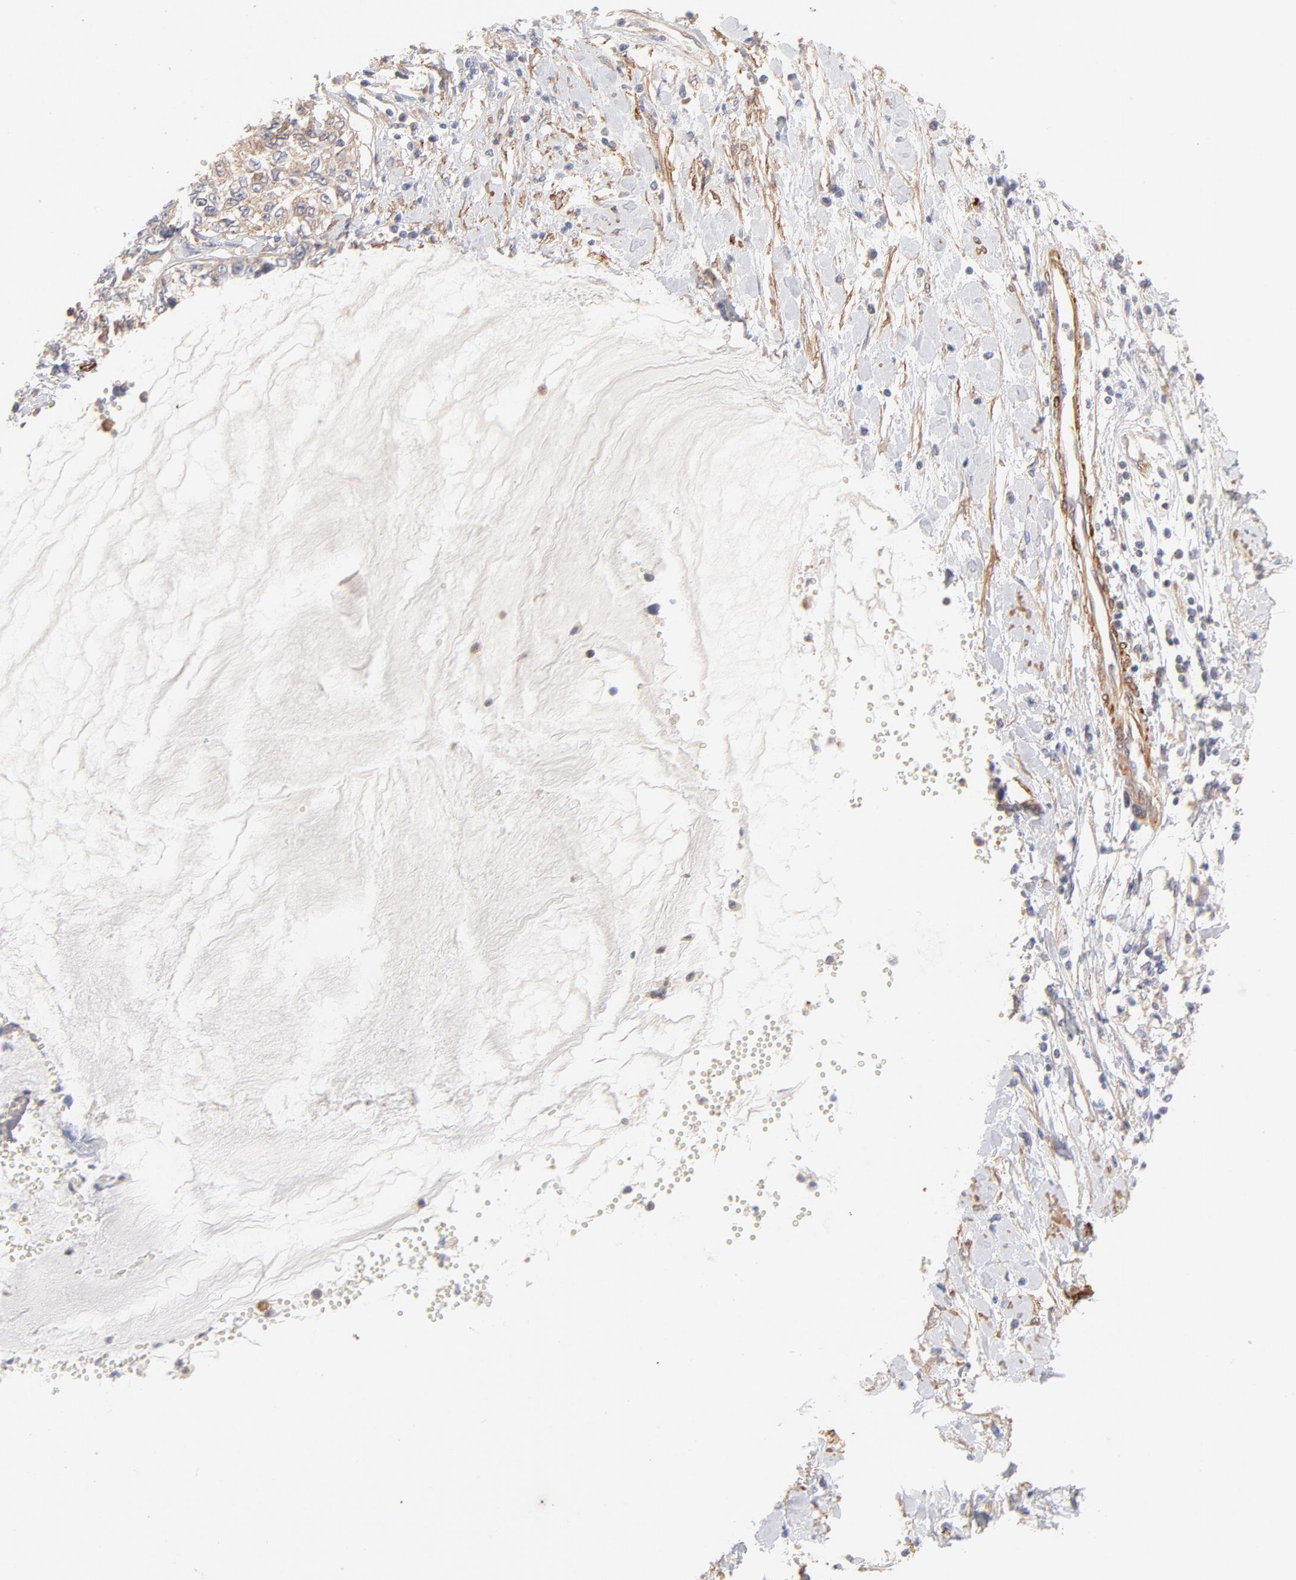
{"staining": {"intensity": "negative", "quantity": "none", "location": "none"}, "tissue": "cervical cancer", "cell_type": "Tumor cells", "image_type": "cancer", "snomed": [{"axis": "morphology", "description": "Normal tissue, NOS"}, {"axis": "morphology", "description": "Squamous cell carcinoma, NOS"}, {"axis": "topography", "description": "Cervix"}], "caption": "Immunohistochemistry (IHC) of cervical squamous cell carcinoma shows no staining in tumor cells.", "gene": "LDLRAP1", "patient": {"sex": "female", "age": 45}}